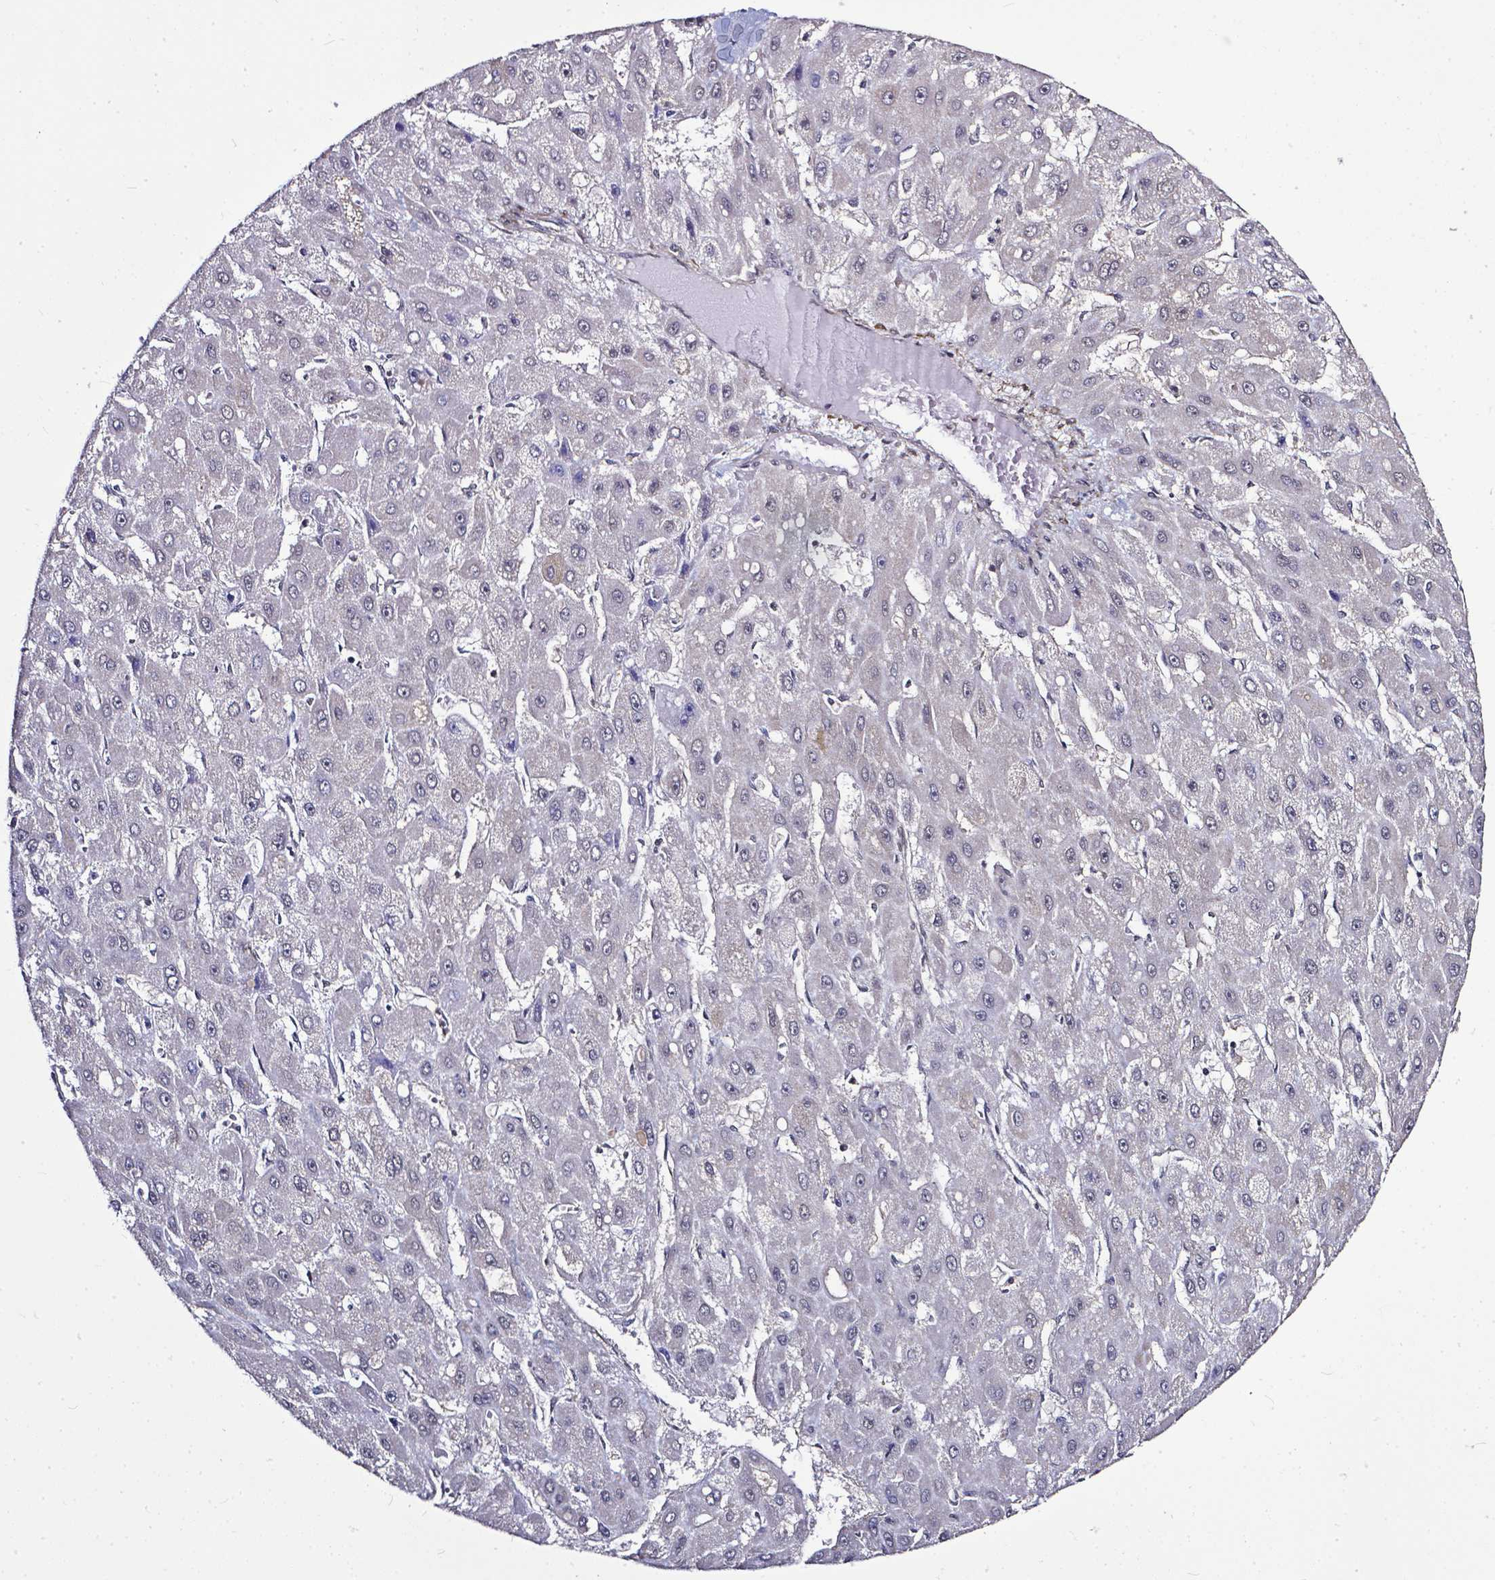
{"staining": {"intensity": "negative", "quantity": "none", "location": "none"}, "tissue": "liver cancer", "cell_type": "Tumor cells", "image_type": "cancer", "snomed": [{"axis": "morphology", "description": "Carcinoma, Hepatocellular, NOS"}, {"axis": "topography", "description": "Liver"}], "caption": "Immunohistochemical staining of human hepatocellular carcinoma (liver) displays no significant positivity in tumor cells.", "gene": "OTUB1", "patient": {"sex": "female", "age": 25}}